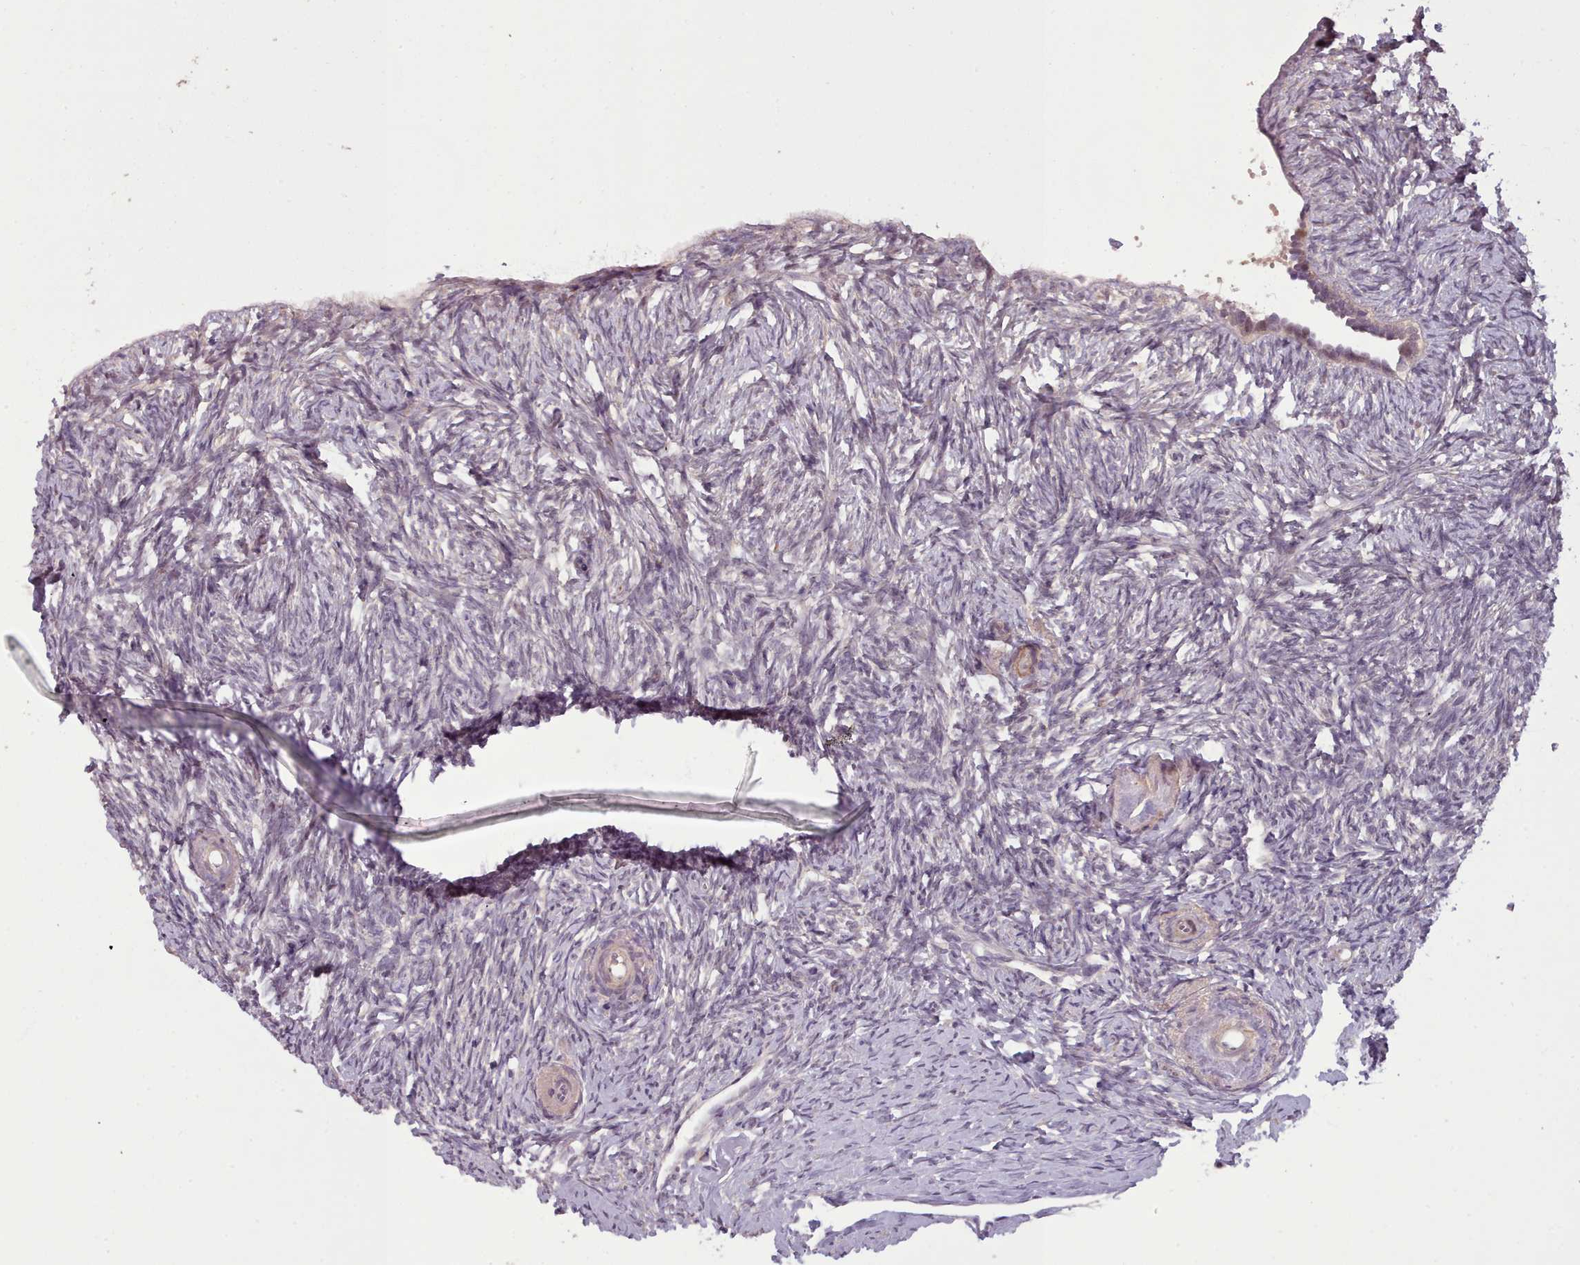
{"staining": {"intensity": "negative", "quantity": "none", "location": "none"}, "tissue": "ovary", "cell_type": "Ovarian stroma cells", "image_type": "normal", "snomed": [{"axis": "morphology", "description": "Normal tissue, NOS"}, {"axis": "topography", "description": "Ovary"}], "caption": "DAB (3,3'-diaminobenzidine) immunohistochemical staining of benign ovary shows no significant positivity in ovarian stroma cells. (Stains: DAB immunohistochemistry with hematoxylin counter stain, Microscopy: brightfield microscopy at high magnification).", "gene": "CDC6", "patient": {"sex": "female", "age": 51}}